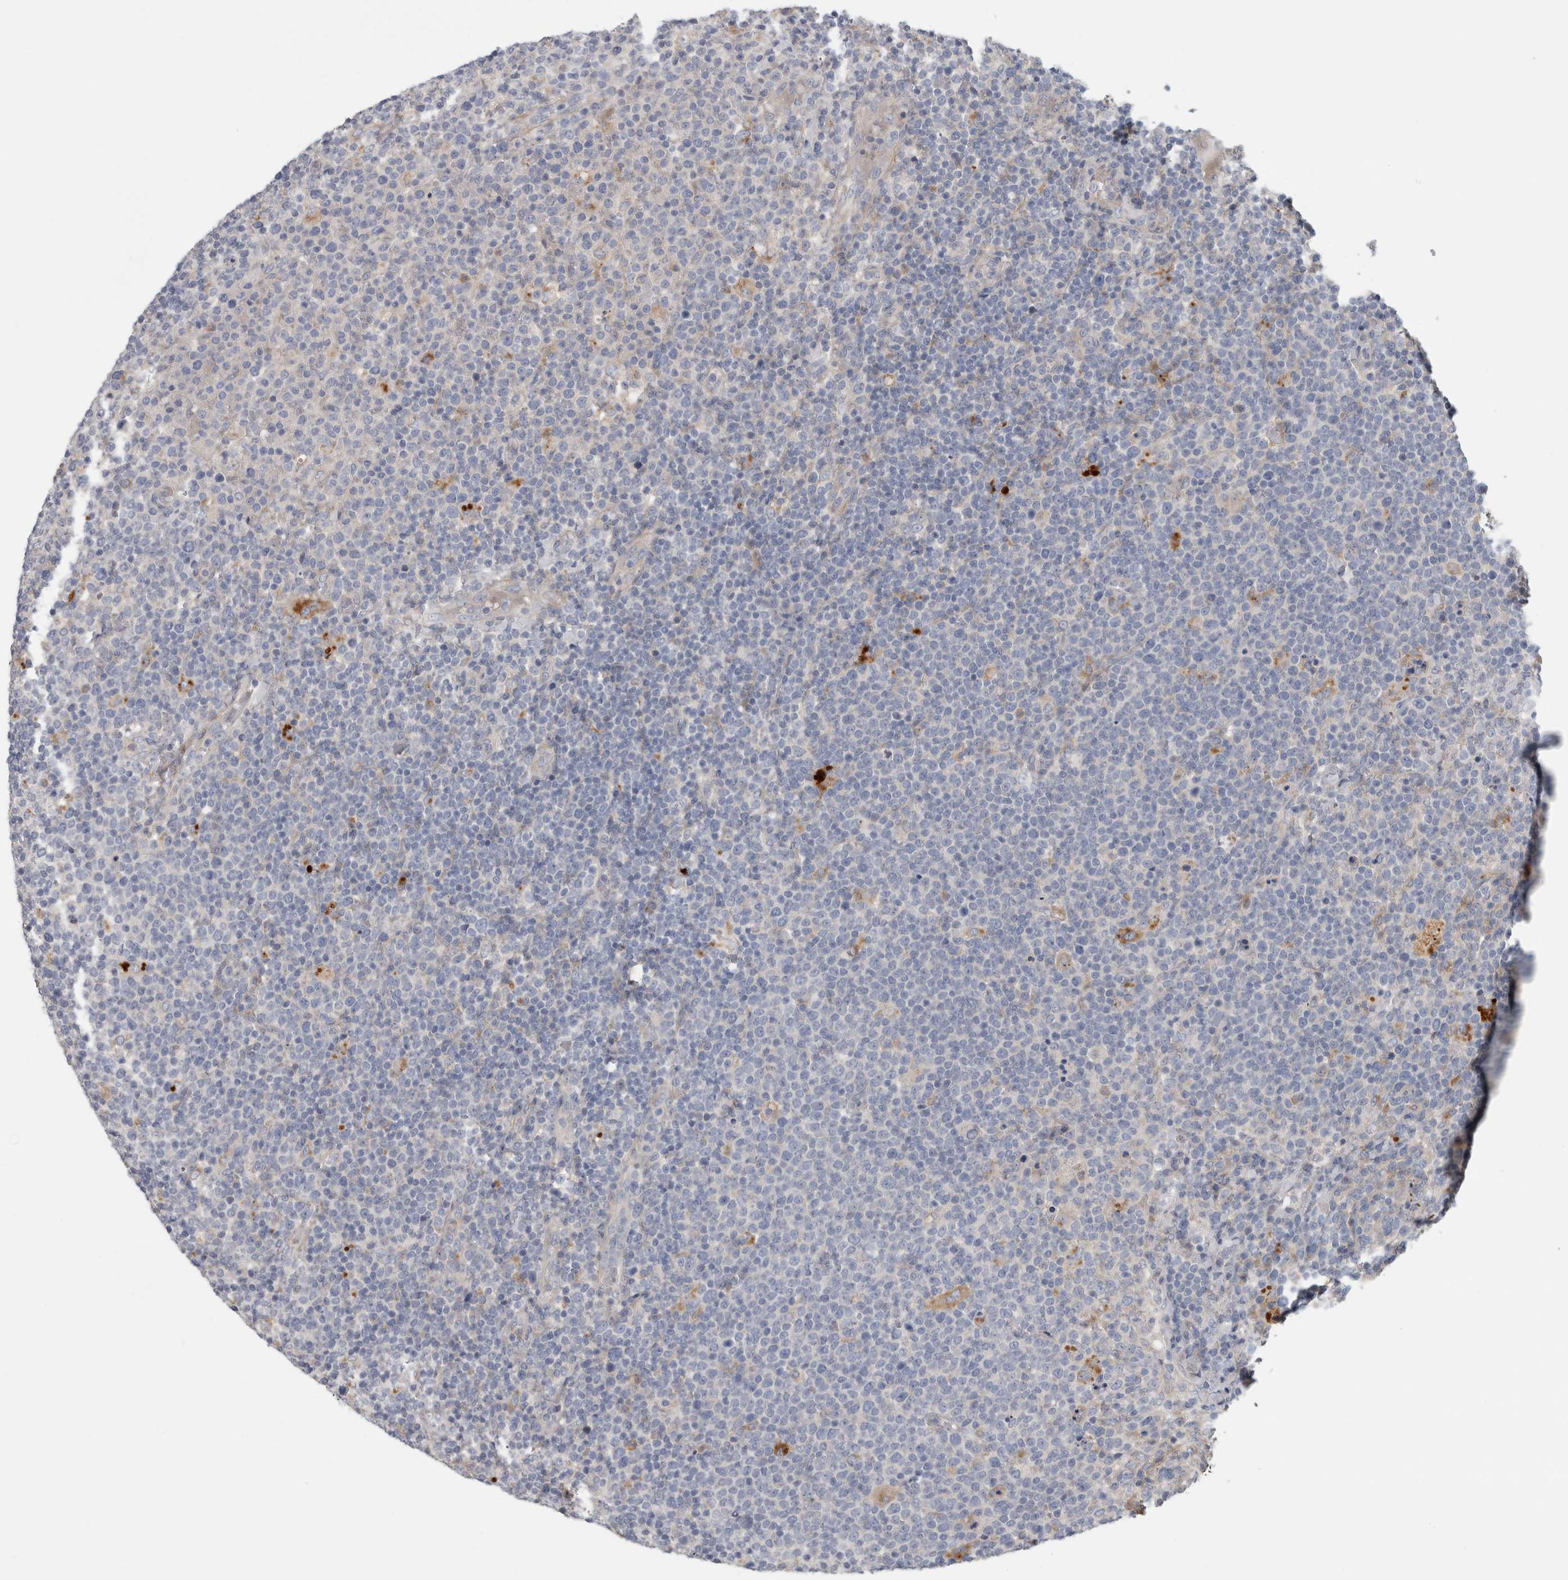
{"staining": {"intensity": "negative", "quantity": "none", "location": "none"}, "tissue": "lymphoma", "cell_type": "Tumor cells", "image_type": "cancer", "snomed": [{"axis": "morphology", "description": "Malignant lymphoma, non-Hodgkin's type, High grade"}, {"axis": "topography", "description": "Lymph node"}], "caption": "There is no significant staining in tumor cells of lymphoma.", "gene": "ATXN2", "patient": {"sex": "male", "age": 61}}